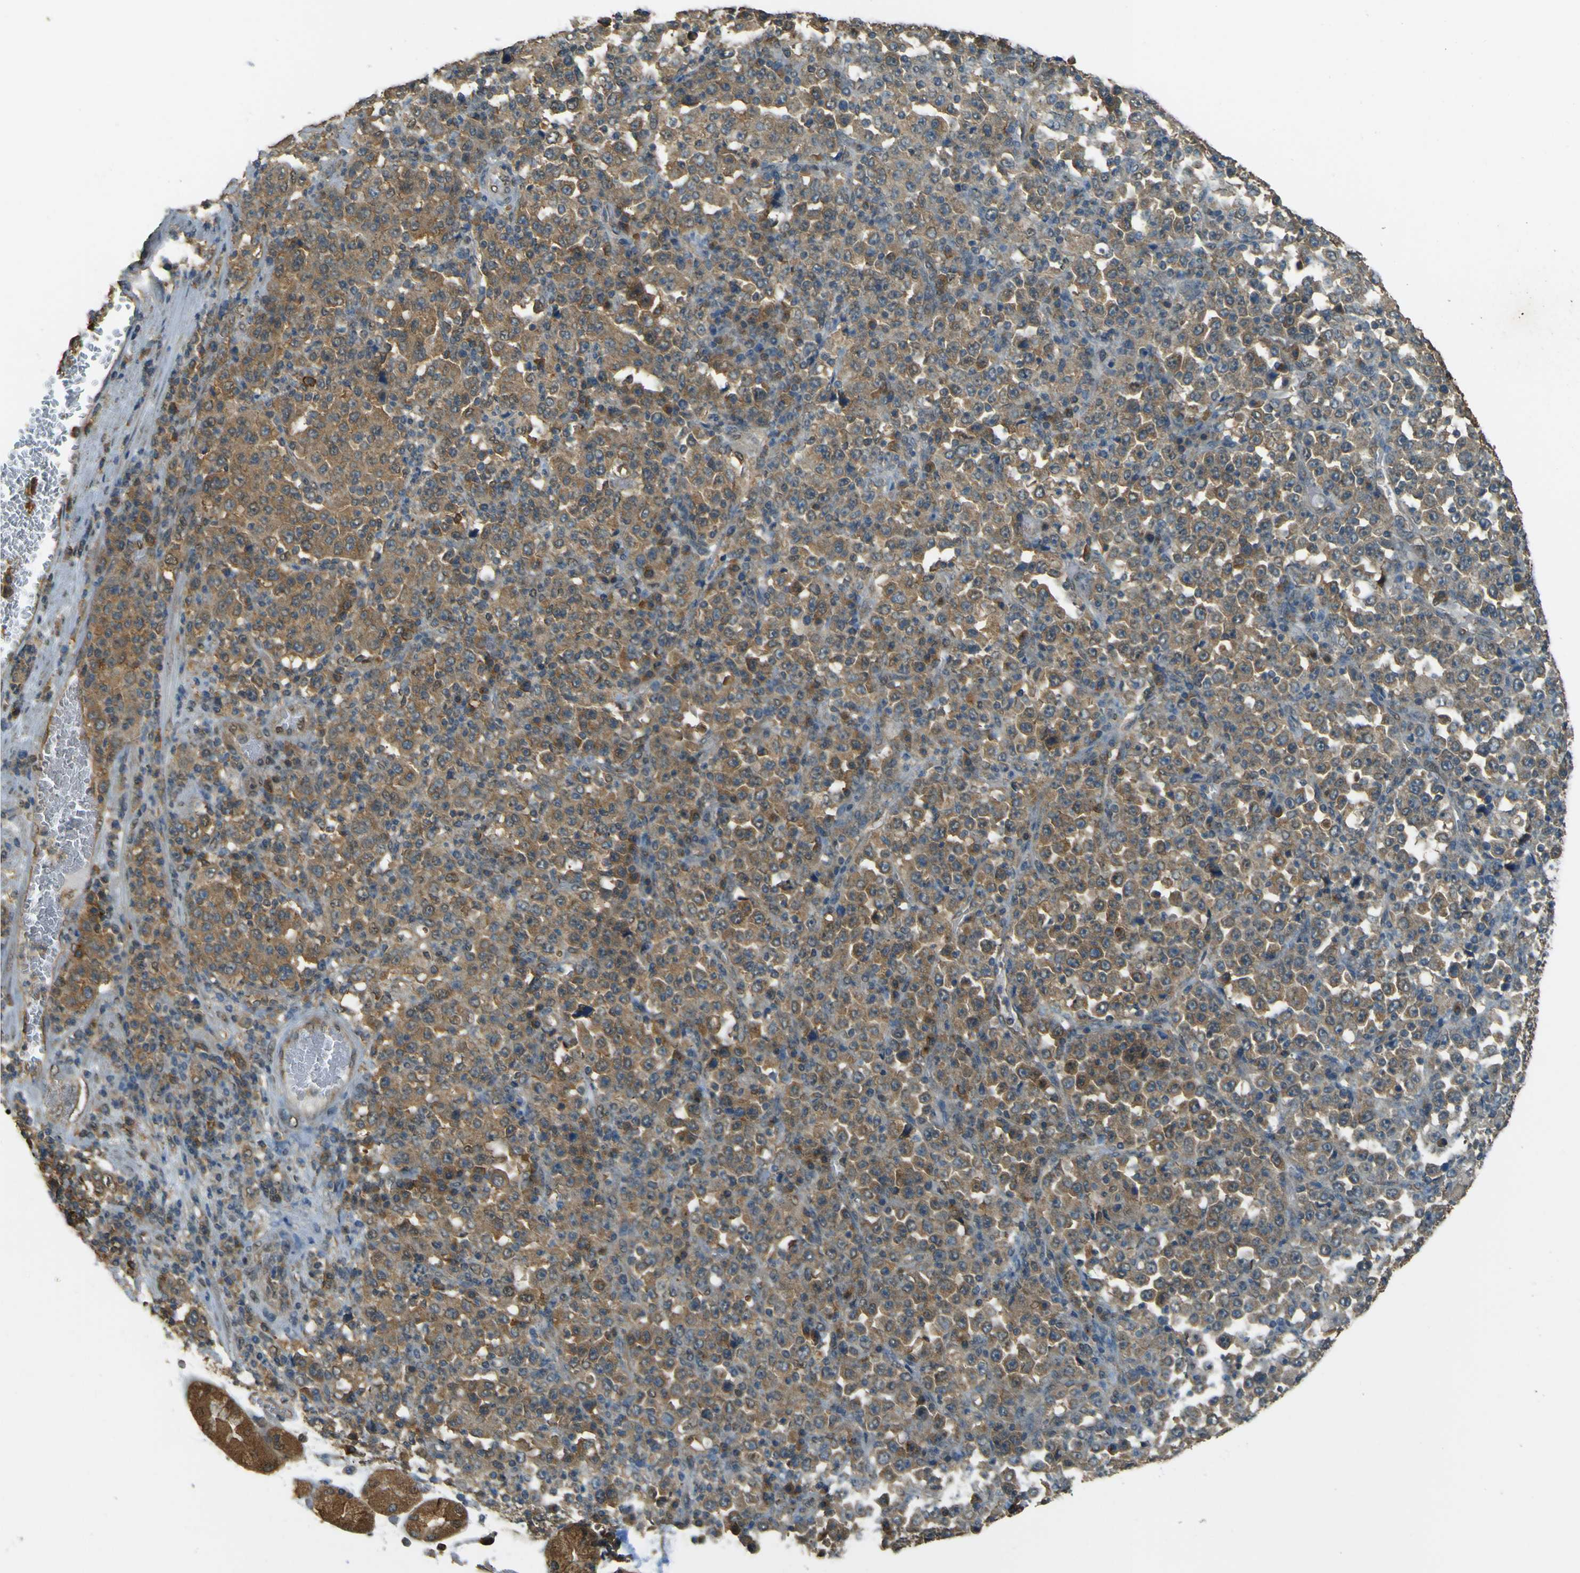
{"staining": {"intensity": "moderate", "quantity": "25%-75%", "location": "cytoplasmic/membranous"}, "tissue": "stomach cancer", "cell_type": "Tumor cells", "image_type": "cancer", "snomed": [{"axis": "morphology", "description": "Normal tissue, NOS"}, {"axis": "morphology", "description": "Adenocarcinoma, NOS"}, {"axis": "topography", "description": "Stomach, upper"}, {"axis": "topography", "description": "Stomach"}], "caption": "Protein expression analysis of human stomach adenocarcinoma reveals moderate cytoplasmic/membranous staining in approximately 25%-75% of tumor cells.", "gene": "GOLGA1", "patient": {"sex": "male", "age": 59}}